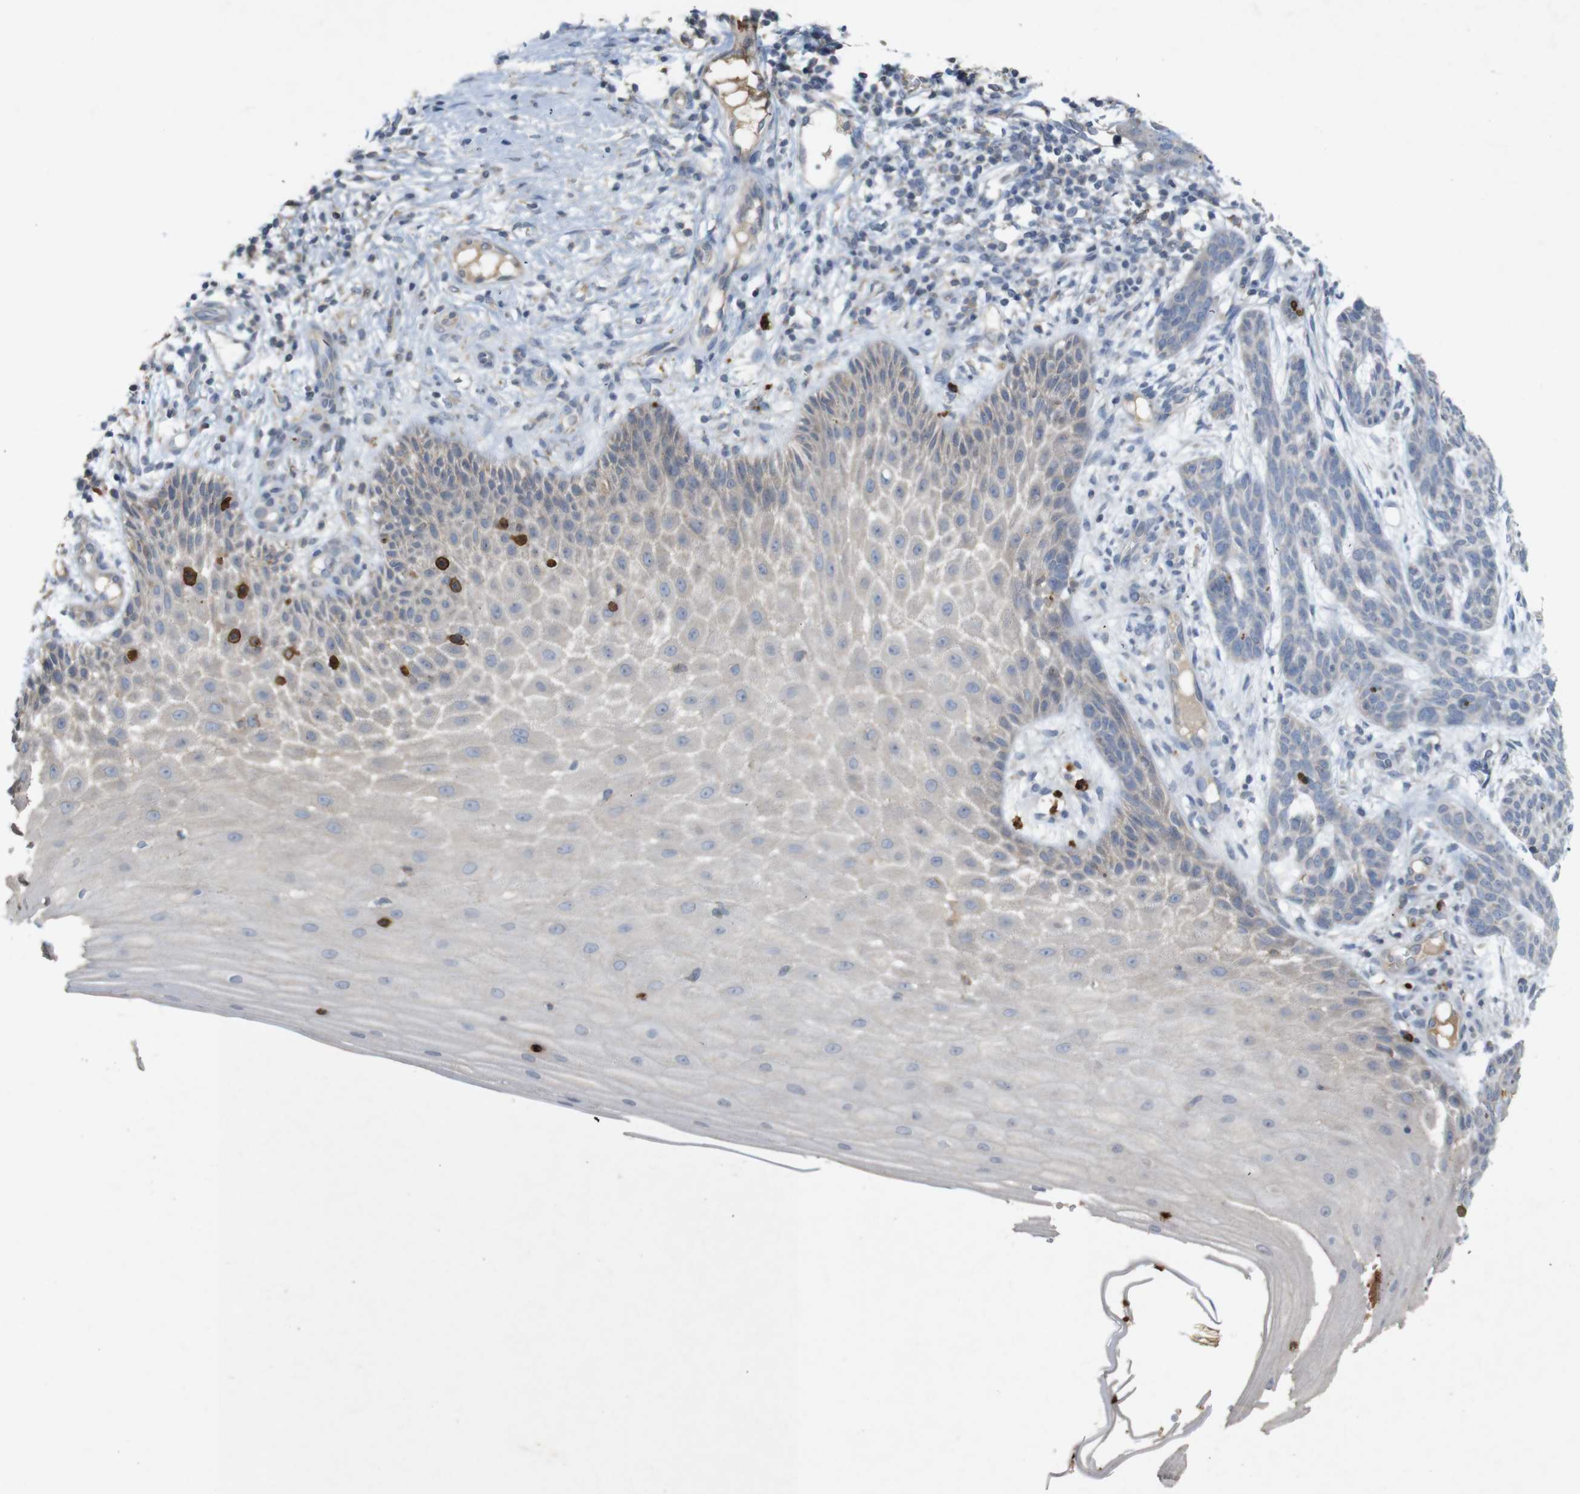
{"staining": {"intensity": "negative", "quantity": "none", "location": "none"}, "tissue": "skin cancer", "cell_type": "Tumor cells", "image_type": "cancer", "snomed": [{"axis": "morphology", "description": "Basal cell carcinoma"}, {"axis": "topography", "description": "Skin"}], "caption": "High magnification brightfield microscopy of skin cancer stained with DAB (3,3'-diaminobenzidine) (brown) and counterstained with hematoxylin (blue): tumor cells show no significant positivity.", "gene": "TSPAN14", "patient": {"sex": "female", "age": 59}}